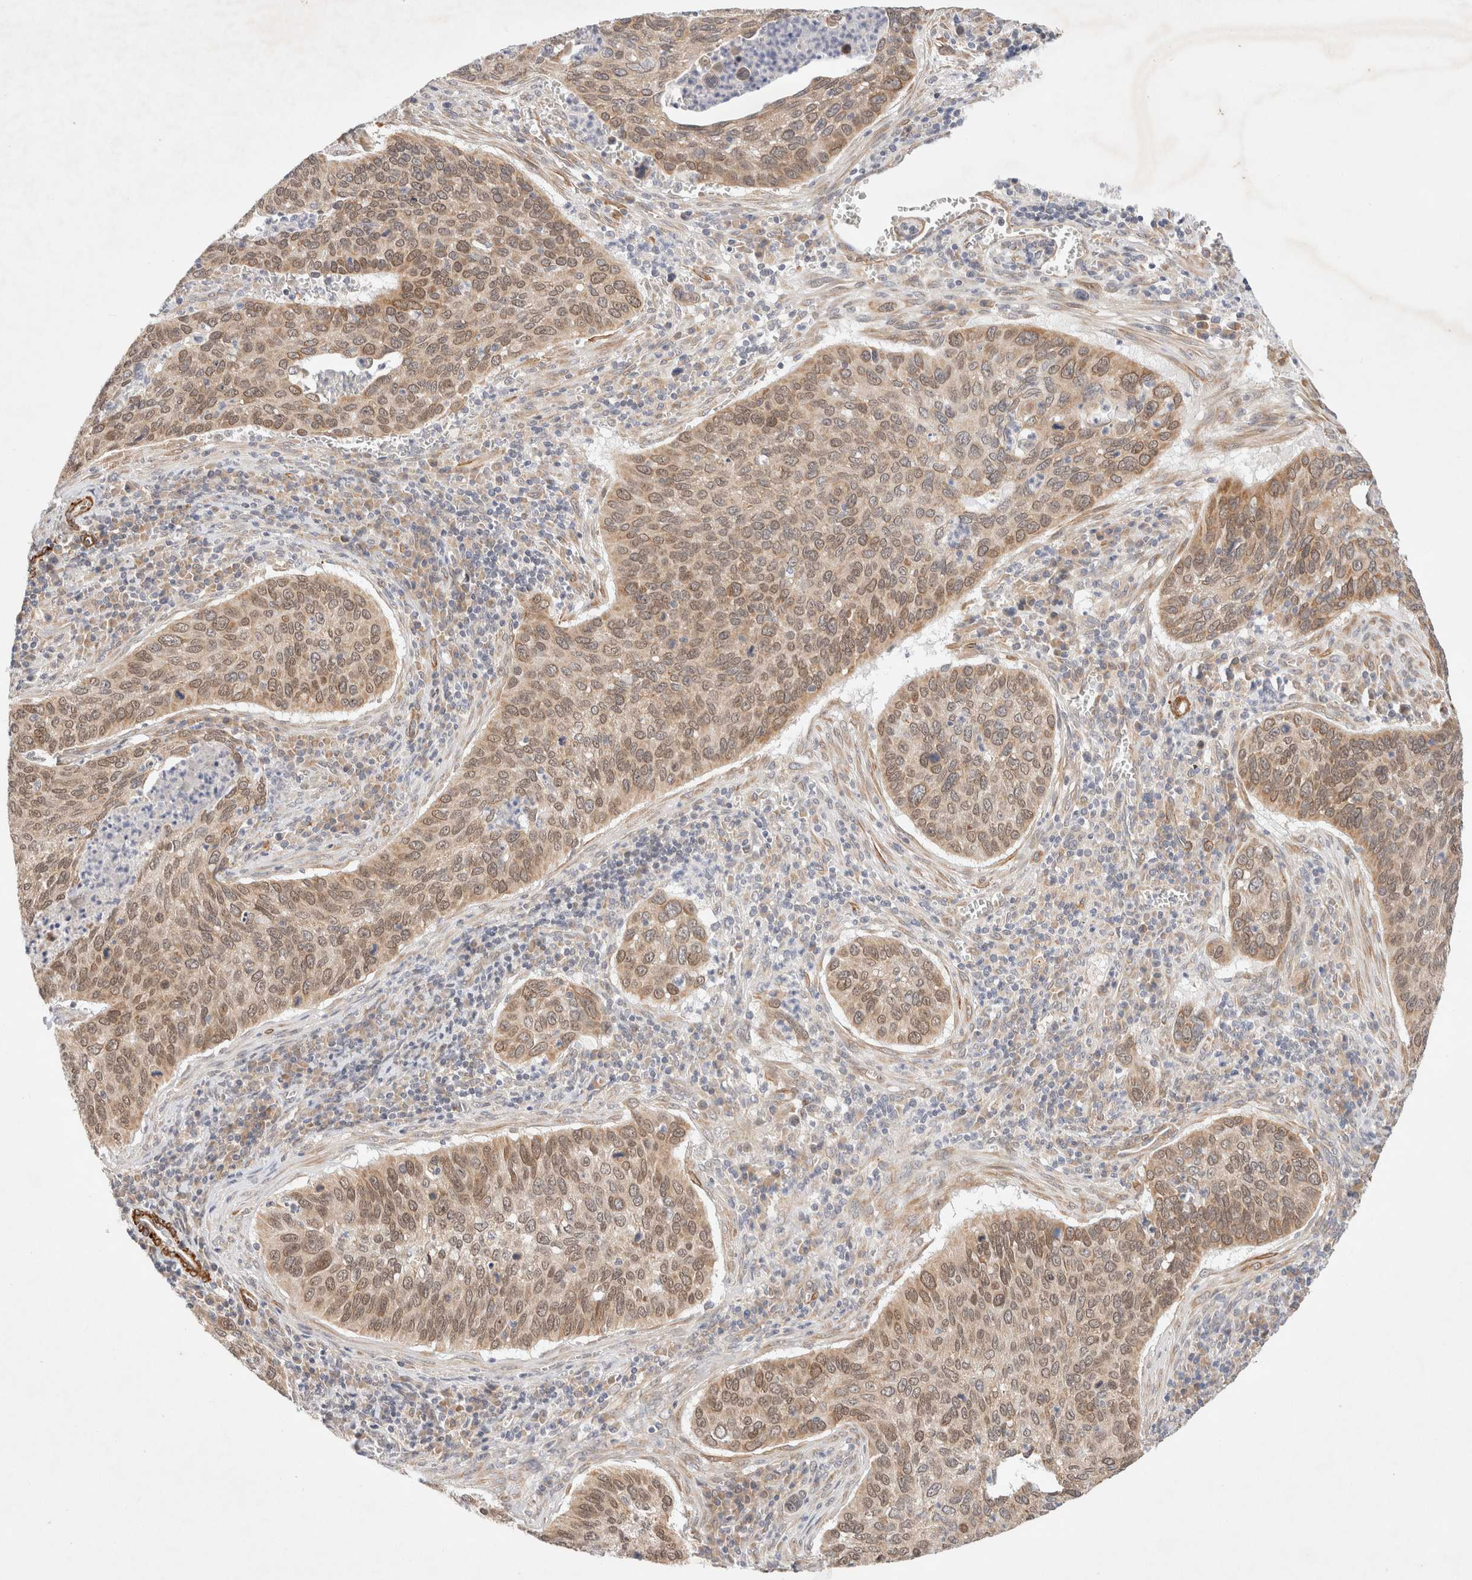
{"staining": {"intensity": "moderate", "quantity": ">75%", "location": "cytoplasmic/membranous,nuclear"}, "tissue": "cervical cancer", "cell_type": "Tumor cells", "image_type": "cancer", "snomed": [{"axis": "morphology", "description": "Squamous cell carcinoma, NOS"}, {"axis": "topography", "description": "Cervix"}], "caption": "Cervical cancer stained with DAB immunohistochemistry exhibits medium levels of moderate cytoplasmic/membranous and nuclear positivity in approximately >75% of tumor cells.", "gene": "RRP15", "patient": {"sex": "female", "age": 53}}